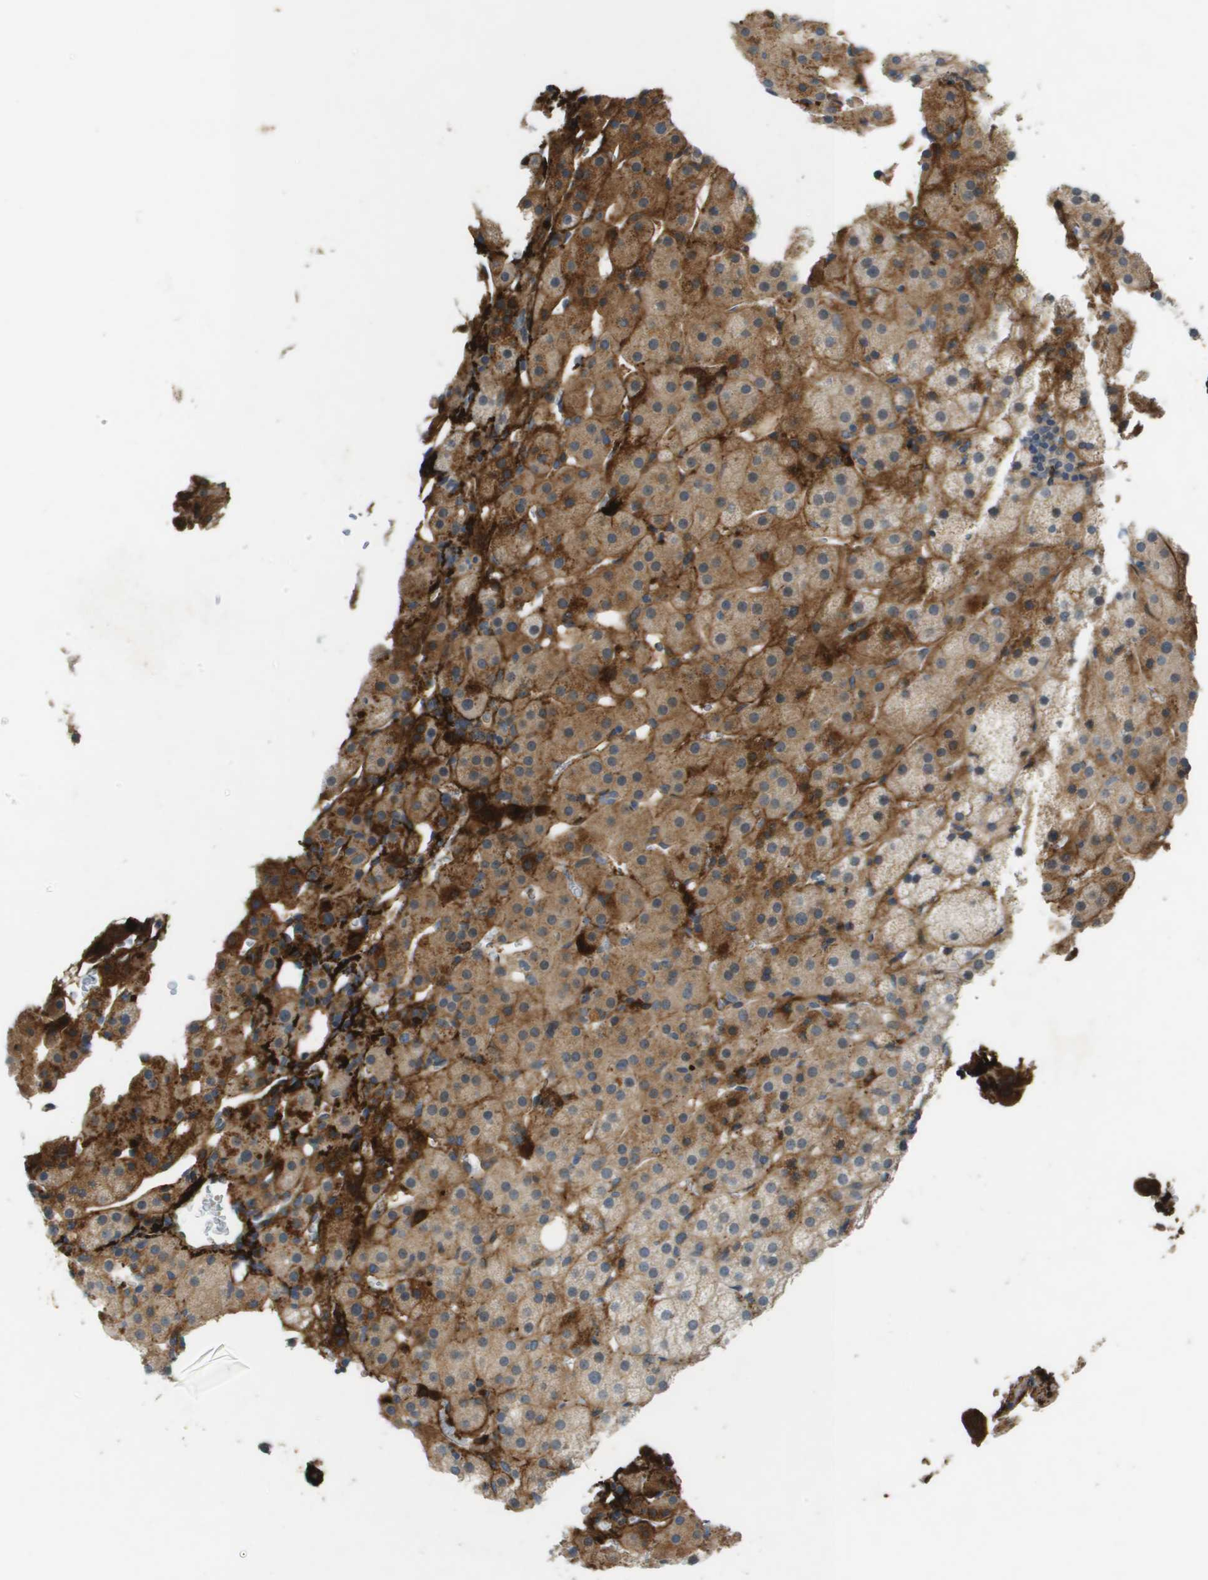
{"staining": {"intensity": "moderate", "quantity": ">75%", "location": "cytoplasmic/membranous"}, "tissue": "adrenal gland", "cell_type": "Glandular cells", "image_type": "normal", "snomed": [{"axis": "morphology", "description": "Normal tissue, NOS"}, {"axis": "topography", "description": "Adrenal gland"}], "caption": "DAB immunohistochemical staining of normal adrenal gland reveals moderate cytoplasmic/membranous protein staining in about >75% of glandular cells.", "gene": "VTN", "patient": {"sex": "female", "age": 57}}